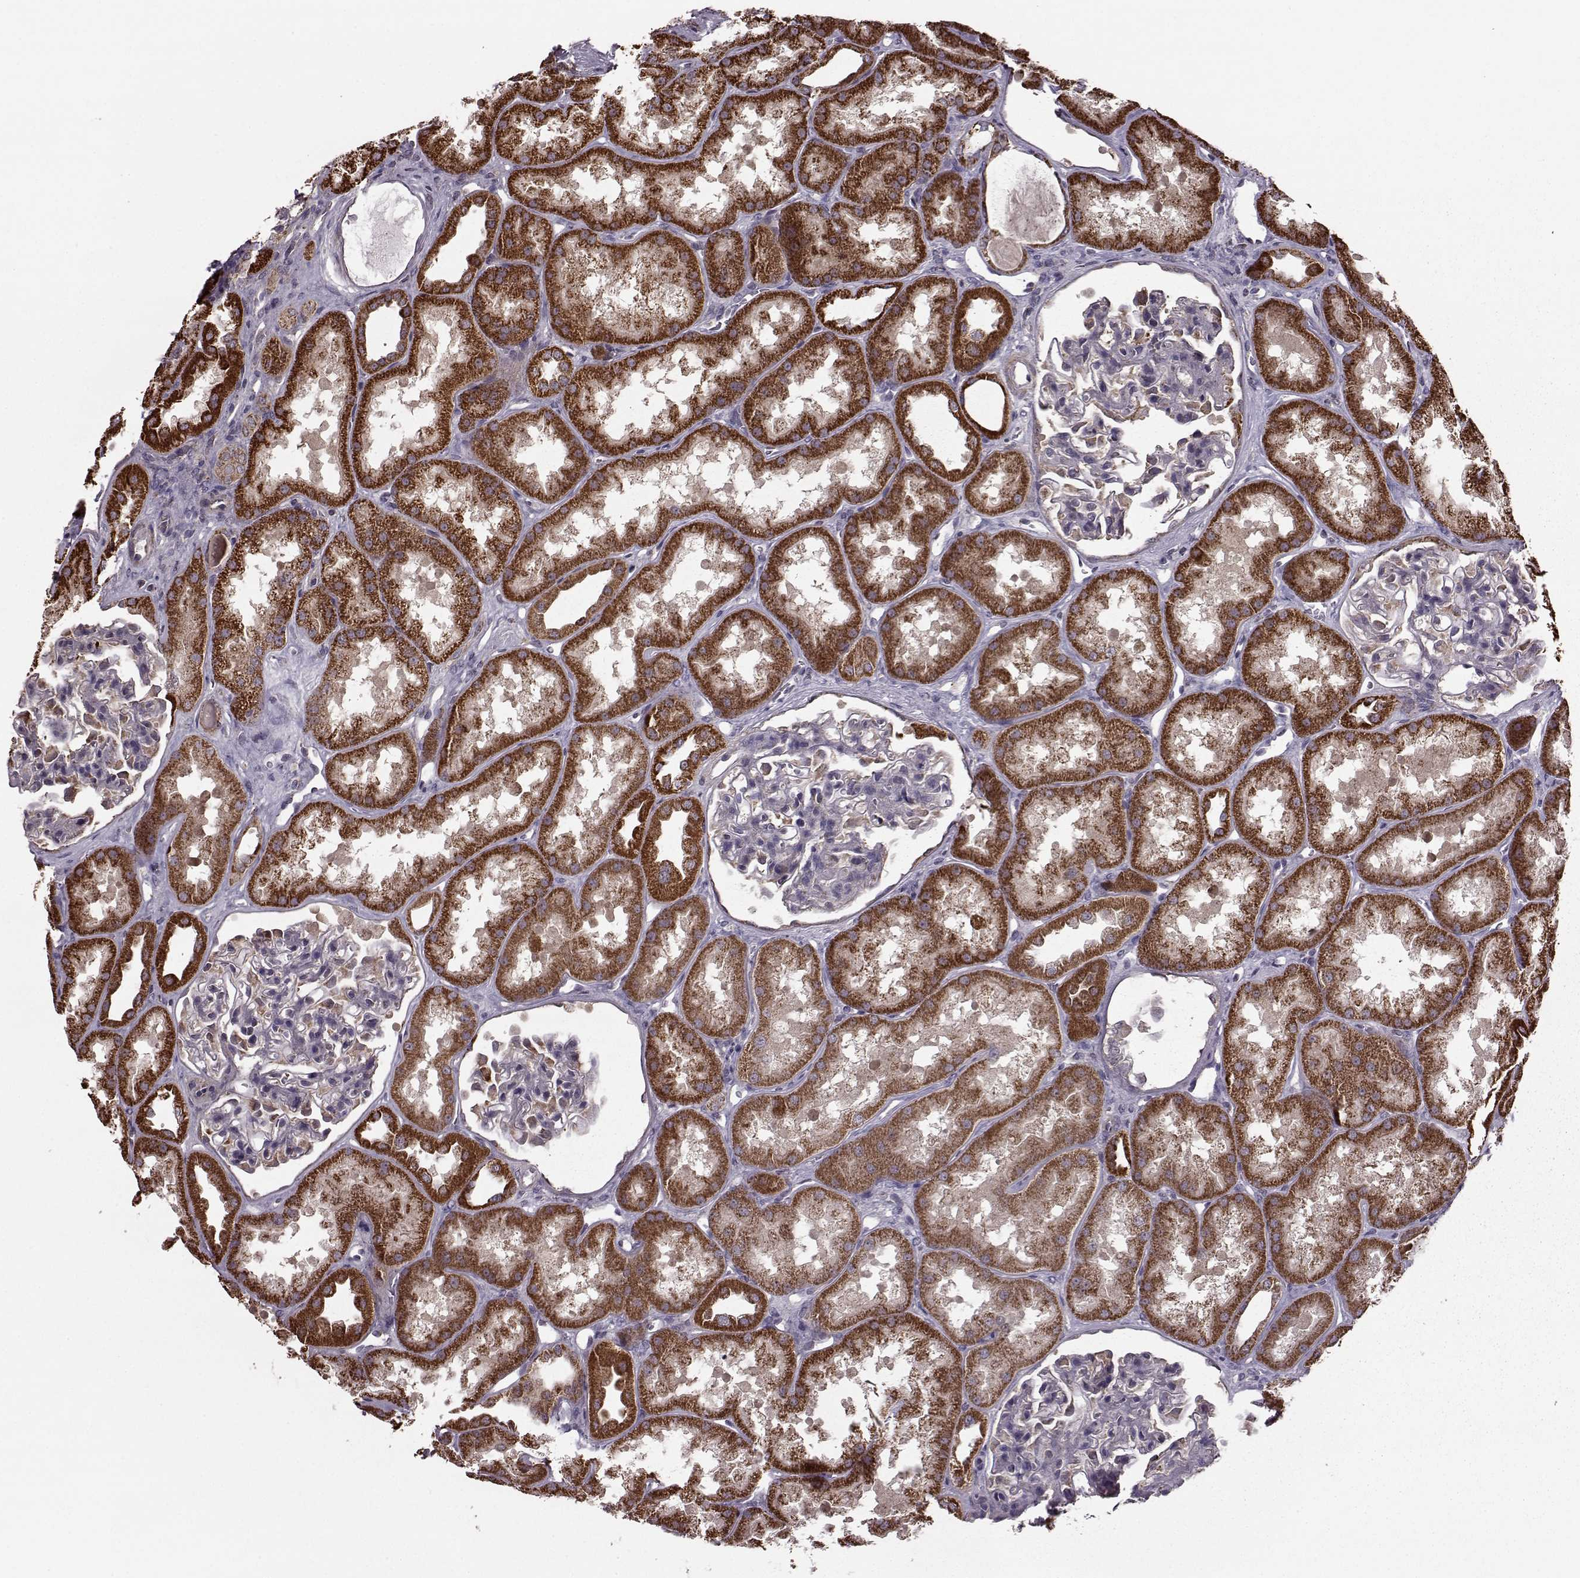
{"staining": {"intensity": "moderate", "quantity": "<25%", "location": "cytoplasmic/membranous"}, "tissue": "kidney", "cell_type": "Cells in glomeruli", "image_type": "normal", "snomed": [{"axis": "morphology", "description": "Normal tissue, NOS"}, {"axis": "topography", "description": "Kidney"}], "caption": "Immunohistochemistry histopathology image of normal kidney stained for a protein (brown), which displays low levels of moderate cytoplasmic/membranous expression in about <25% of cells in glomeruli.", "gene": "PUDP", "patient": {"sex": "male", "age": 61}}